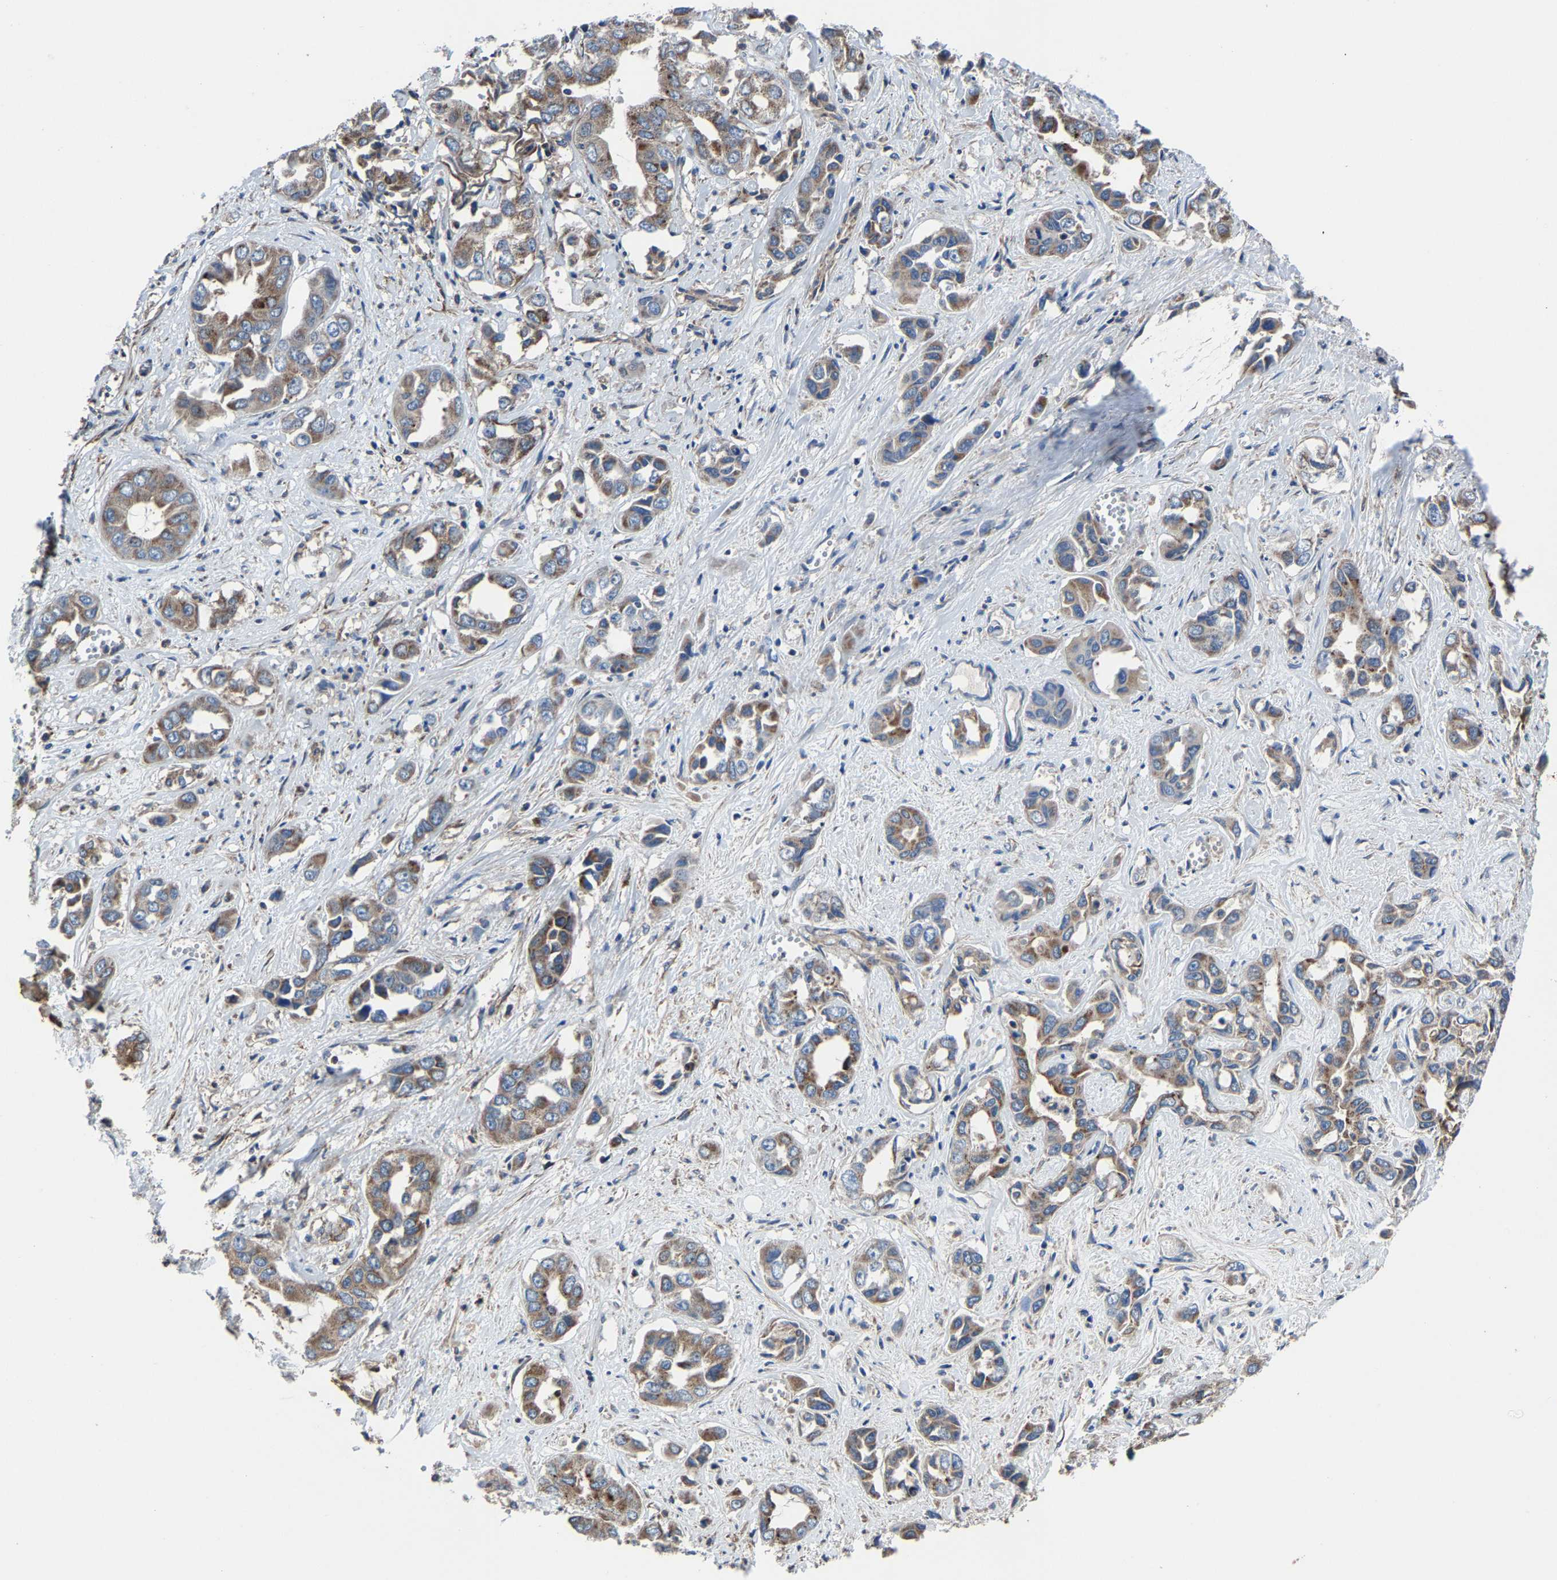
{"staining": {"intensity": "moderate", "quantity": ">75%", "location": "cytoplasmic/membranous"}, "tissue": "liver cancer", "cell_type": "Tumor cells", "image_type": "cancer", "snomed": [{"axis": "morphology", "description": "Cholangiocarcinoma"}, {"axis": "topography", "description": "Liver"}], "caption": "Approximately >75% of tumor cells in human liver cancer (cholangiocarcinoma) reveal moderate cytoplasmic/membranous protein positivity as visualized by brown immunohistochemical staining.", "gene": "KIAA1958", "patient": {"sex": "female", "age": 52}}